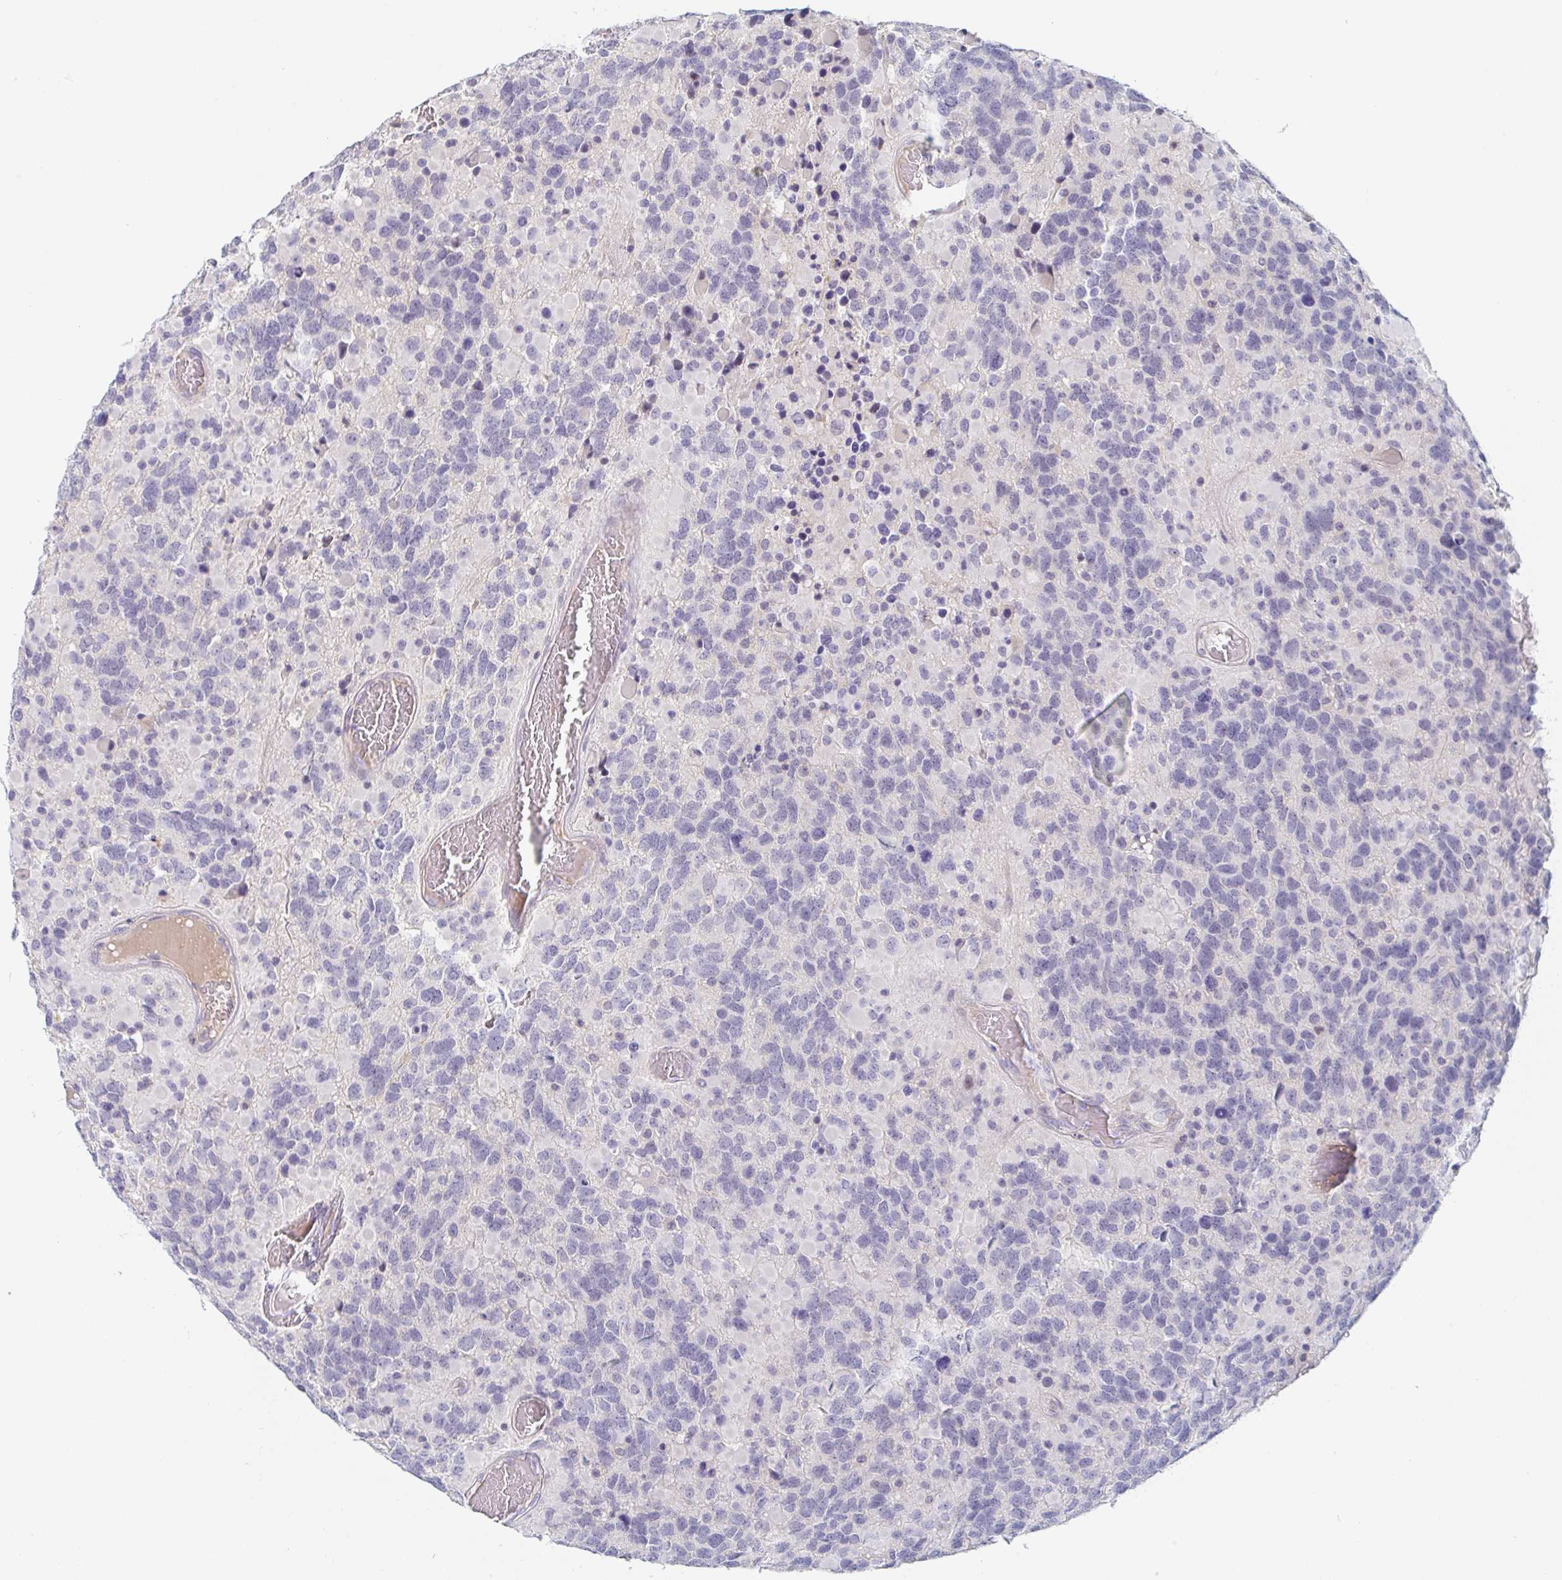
{"staining": {"intensity": "negative", "quantity": "none", "location": "none"}, "tissue": "glioma", "cell_type": "Tumor cells", "image_type": "cancer", "snomed": [{"axis": "morphology", "description": "Glioma, malignant, High grade"}, {"axis": "topography", "description": "Brain"}], "caption": "Tumor cells are negative for protein expression in human malignant glioma (high-grade).", "gene": "RHOV", "patient": {"sex": "female", "age": 40}}